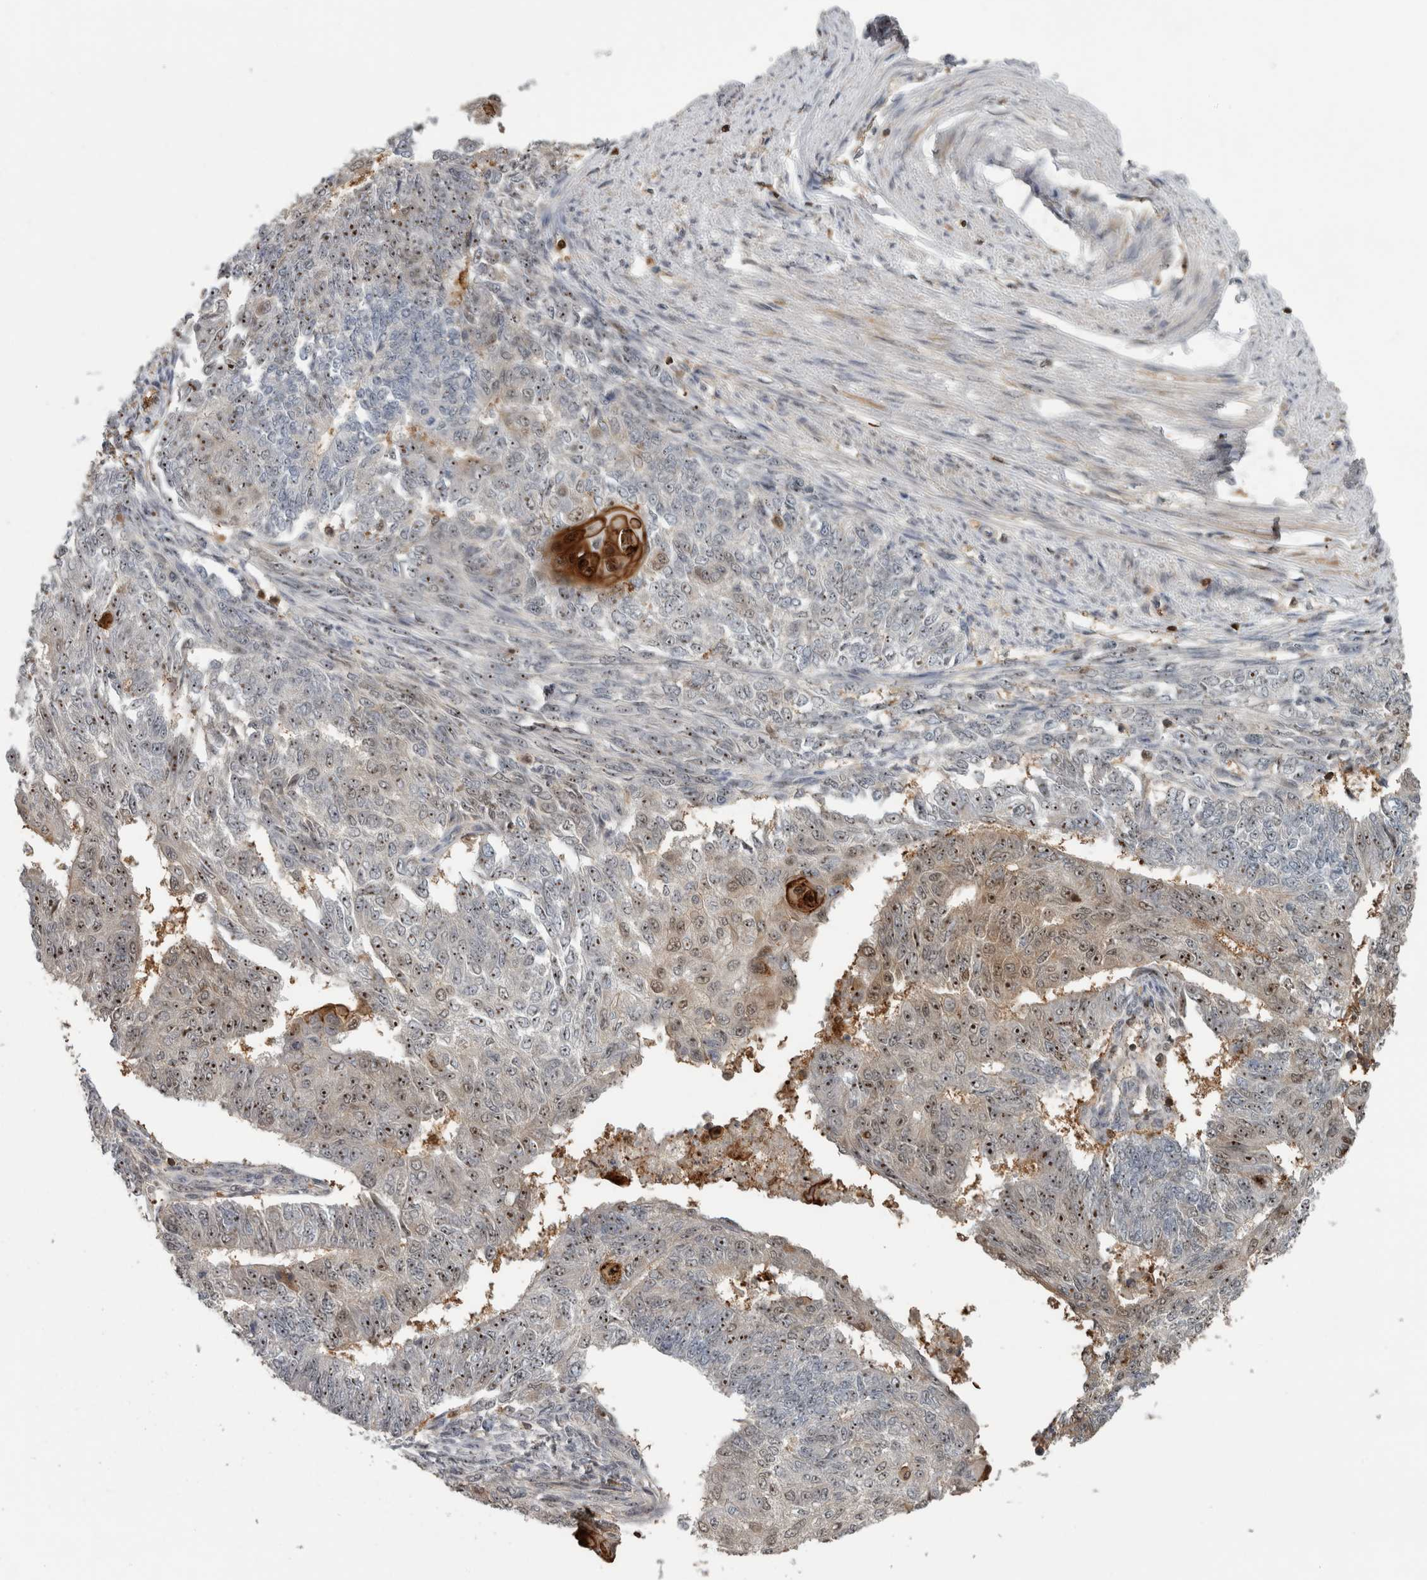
{"staining": {"intensity": "moderate", "quantity": ">75%", "location": "nuclear"}, "tissue": "endometrial cancer", "cell_type": "Tumor cells", "image_type": "cancer", "snomed": [{"axis": "morphology", "description": "Adenocarcinoma, NOS"}, {"axis": "topography", "description": "Endometrium"}], "caption": "IHC micrograph of neoplastic tissue: human endometrial adenocarcinoma stained using immunohistochemistry (IHC) demonstrates medium levels of moderate protein expression localized specifically in the nuclear of tumor cells, appearing as a nuclear brown color.", "gene": "TDRD7", "patient": {"sex": "female", "age": 32}}